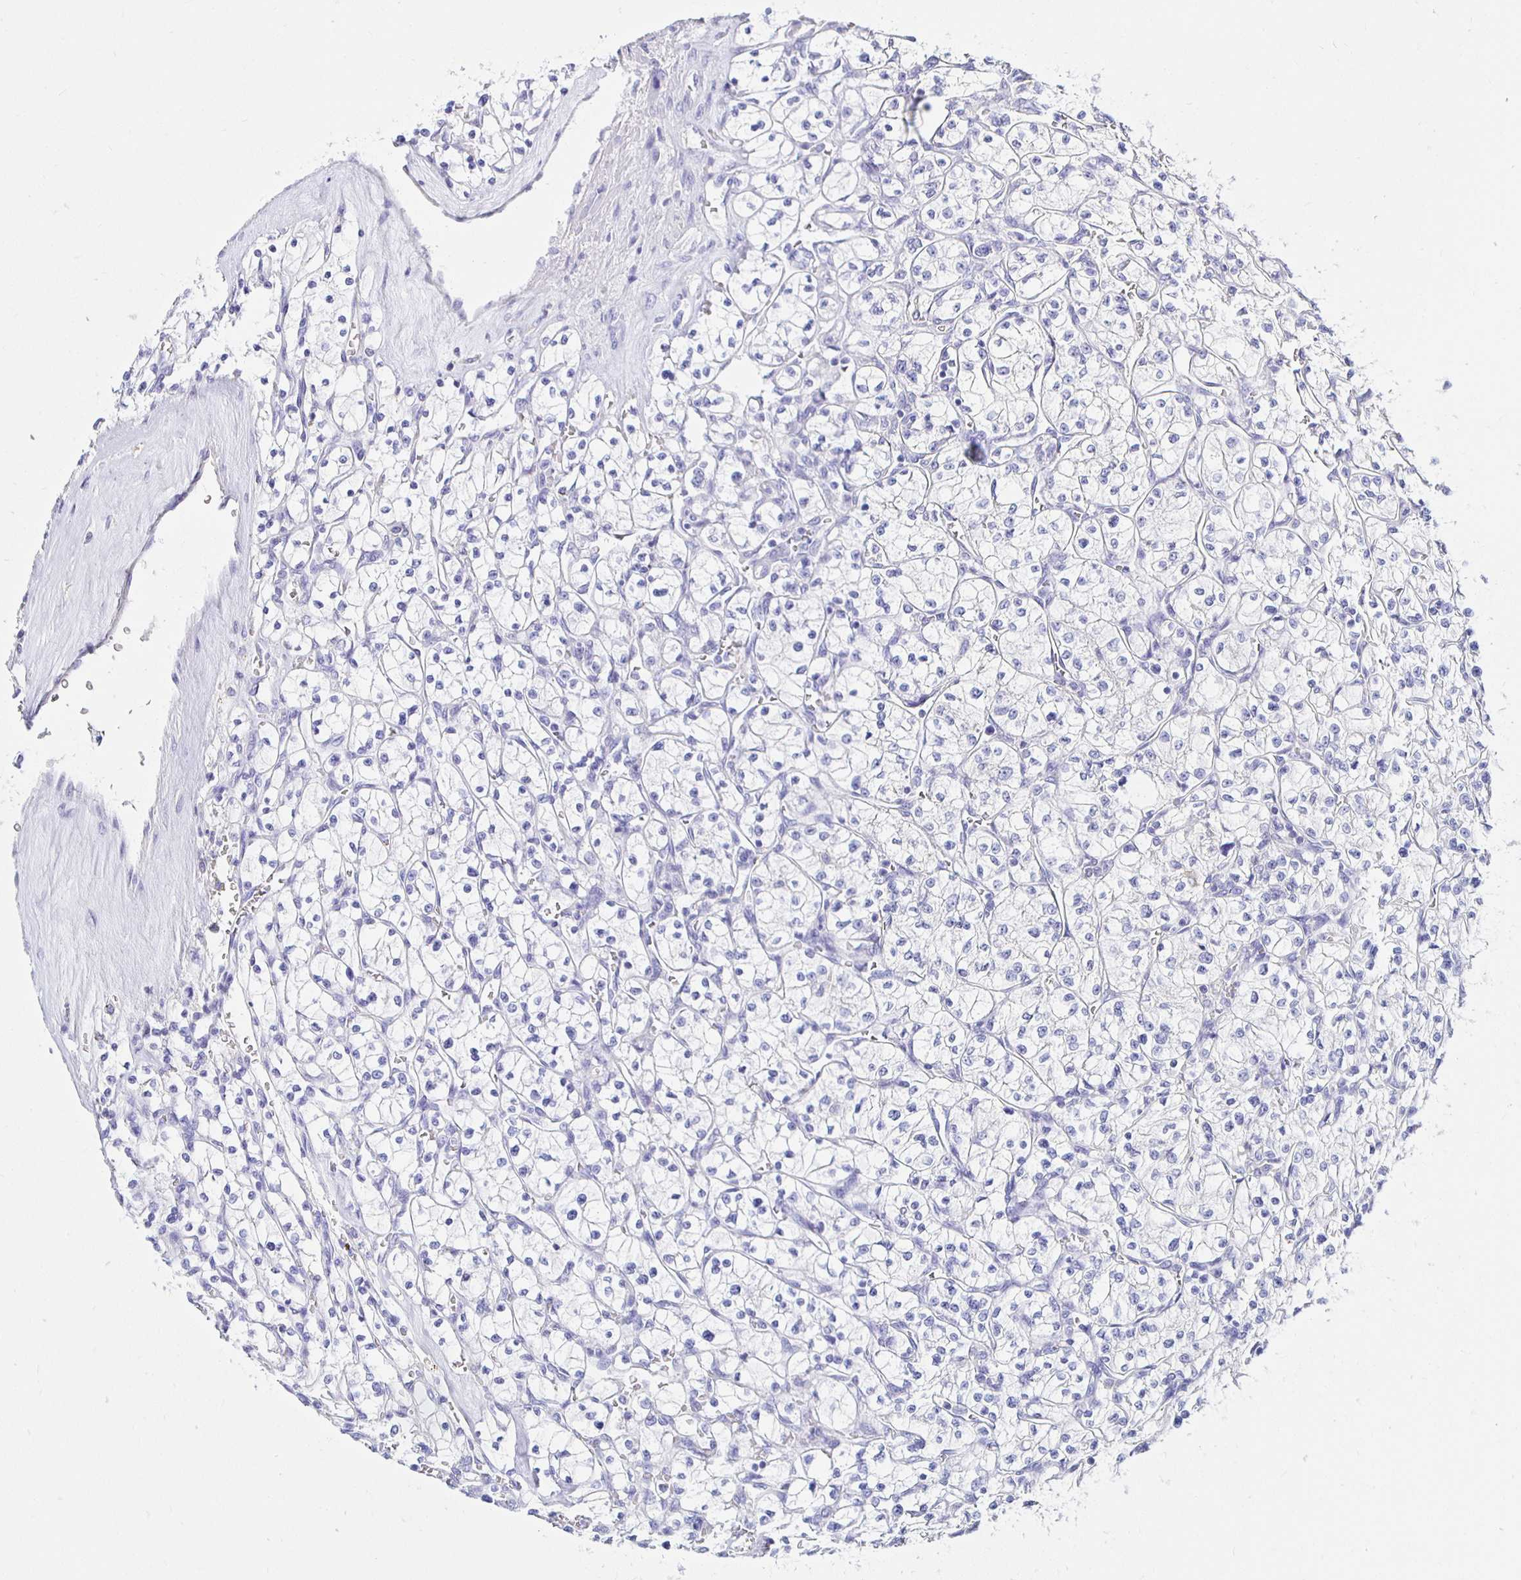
{"staining": {"intensity": "negative", "quantity": "none", "location": "none"}, "tissue": "renal cancer", "cell_type": "Tumor cells", "image_type": "cancer", "snomed": [{"axis": "morphology", "description": "Adenocarcinoma, NOS"}, {"axis": "topography", "description": "Kidney"}], "caption": "IHC of human adenocarcinoma (renal) reveals no expression in tumor cells. The staining is performed using DAB brown chromogen with nuclei counter-stained in using hematoxylin.", "gene": "UMOD", "patient": {"sex": "female", "age": 64}}